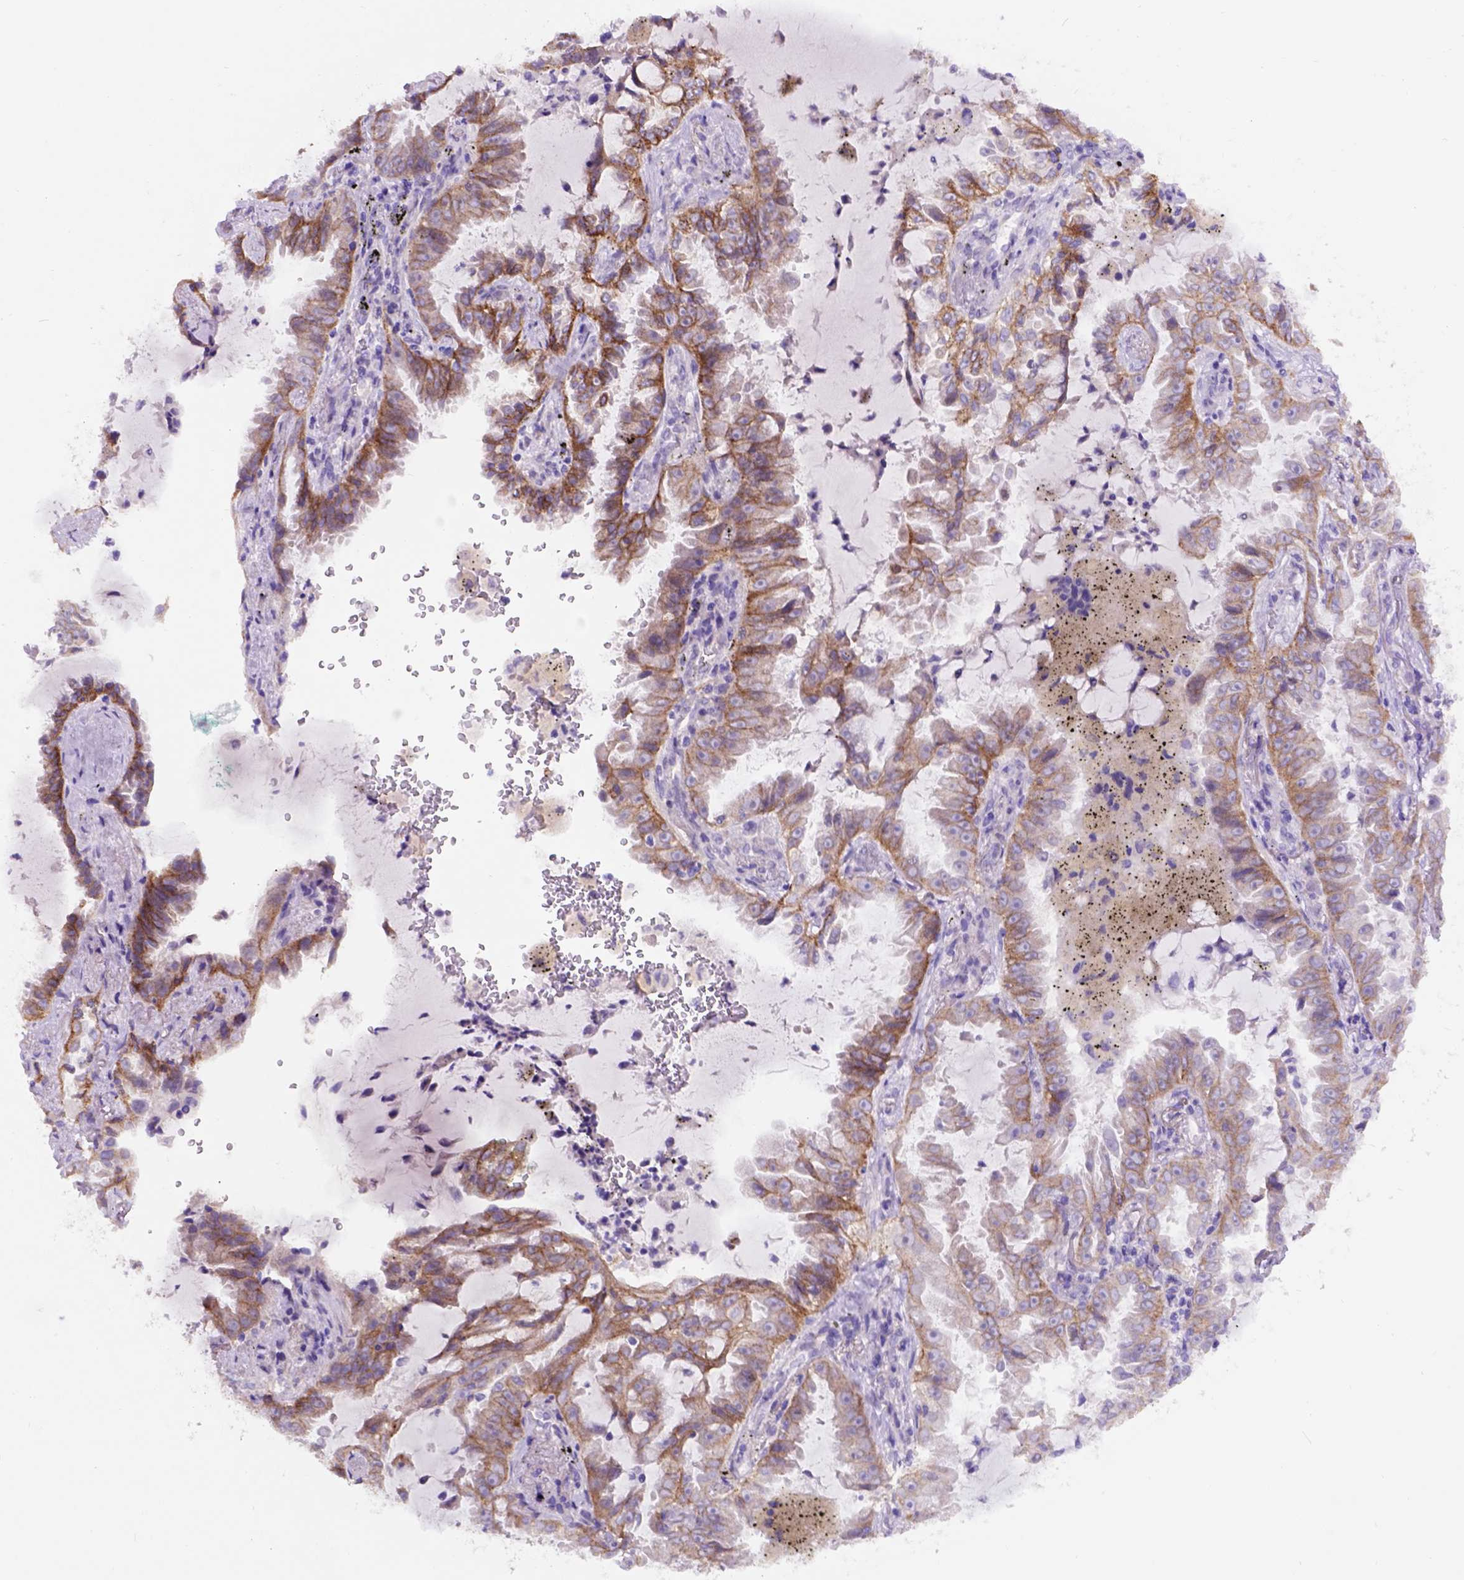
{"staining": {"intensity": "weak", "quantity": ">75%", "location": "cytoplasmic/membranous"}, "tissue": "lung cancer", "cell_type": "Tumor cells", "image_type": "cancer", "snomed": [{"axis": "morphology", "description": "Adenocarcinoma, NOS"}, {"axis": "topography", "description": "Lung"}], "caption": "Human lung cancer (adenocarcinoma) stained for a protein (brown) exhibits weak cytoplasmic/membranous positive staining in about >75% of tumor cells.", "gene": "EGFR", "patient": {"sex": "female", "age": 52}}